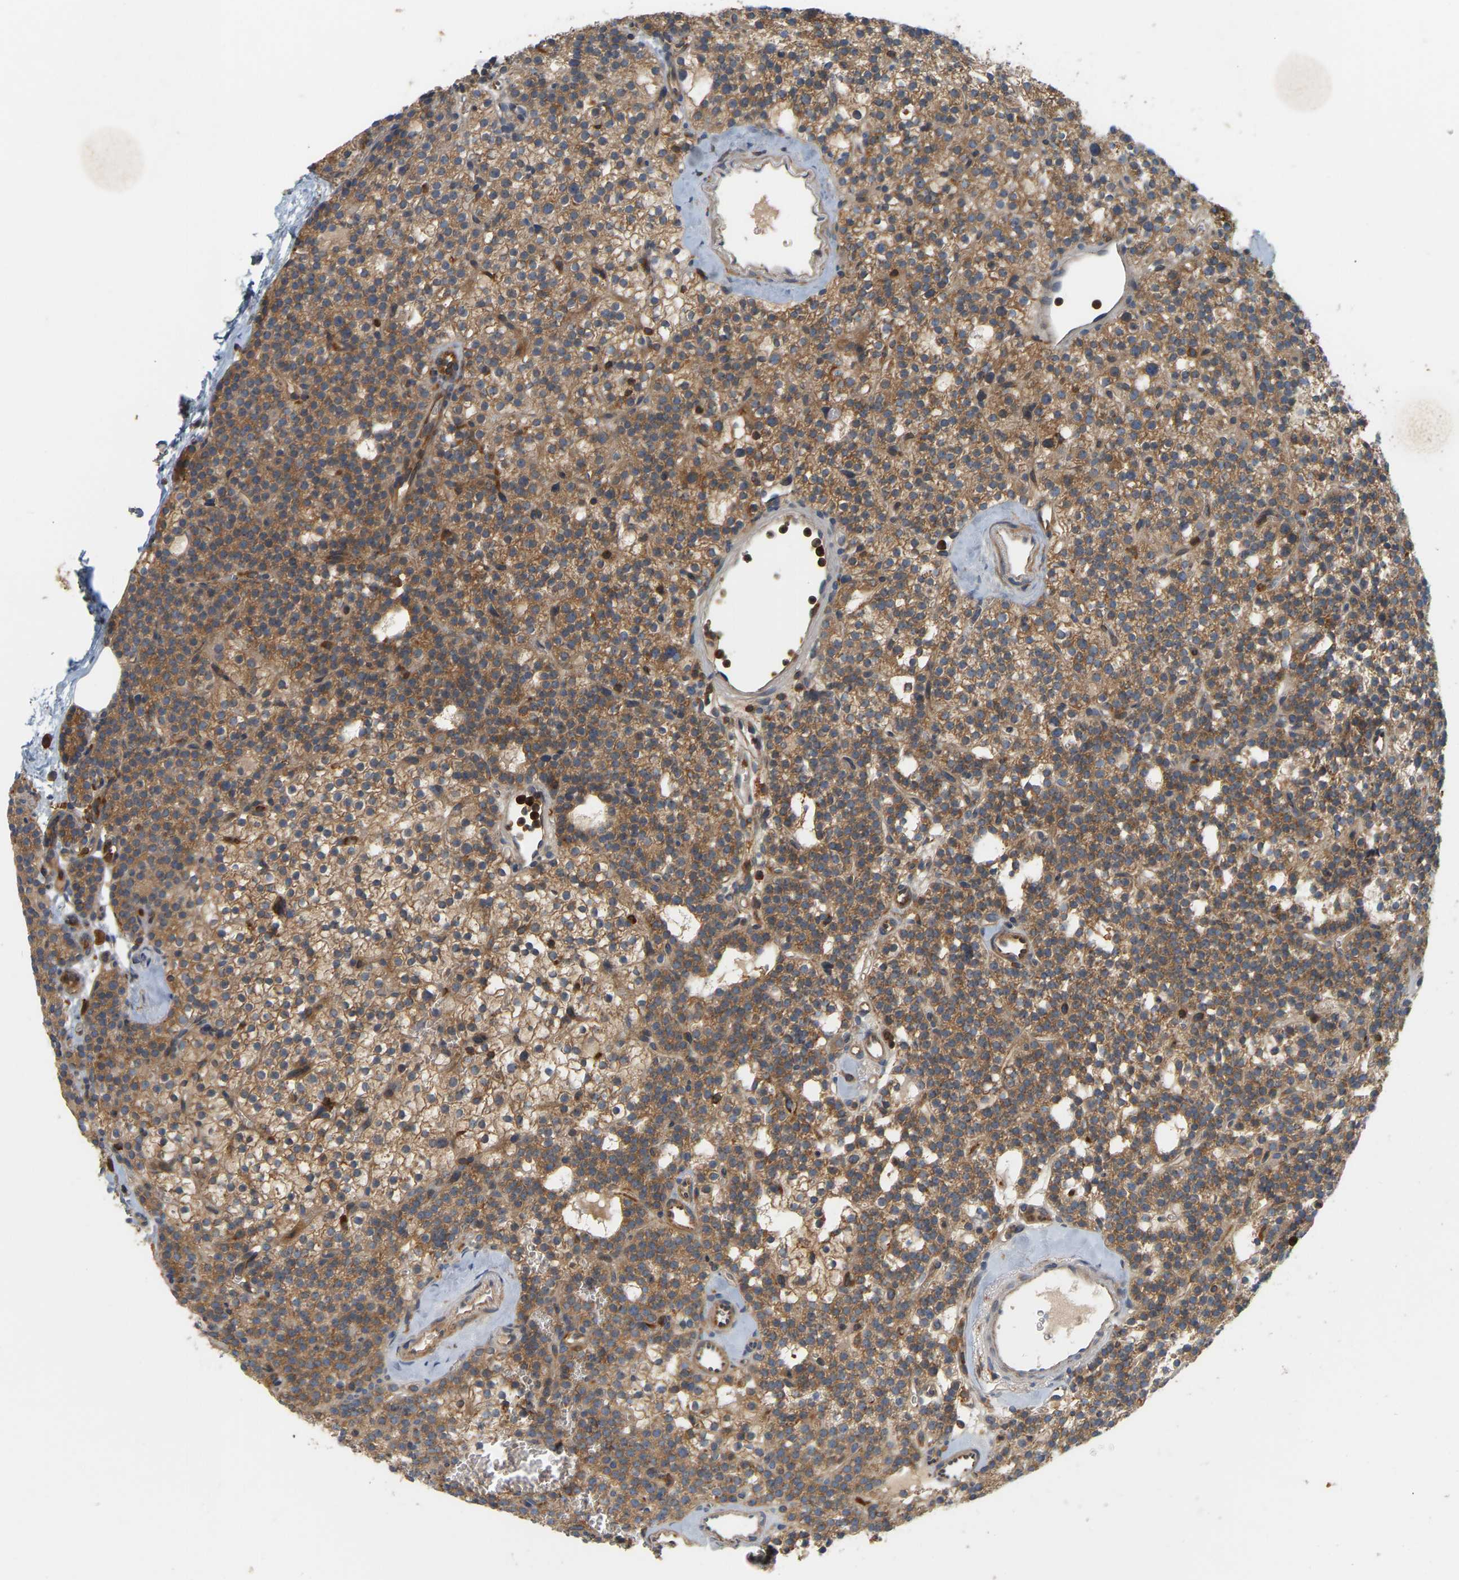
{"staining": {"intensity": "moderate", "quantity": ">75%", "location": "cytoplasmic/membranous"}, "tissue": "parathyroid gland", "cell_type": "Glandular cells", "image_type": "normal", "snomed": [{"axis": "morphology", "description": "Normal tissue, NOS"}, {"axis": "morphology", "description": "Adenoma, NOS"}, {"axis": "topography", "description": "Parathyroid gland"}], "caption": "Immunohistochemistry (IHC) histopathology image of benign parathyroid gland stained for a protein (brown), which demonstrates medium levels of moderate cytoplasmic/membranous expression in approximately >75% of glandular cells.", "gene": "AKAP13", "patient": {"sex": "female", "age": 74}}